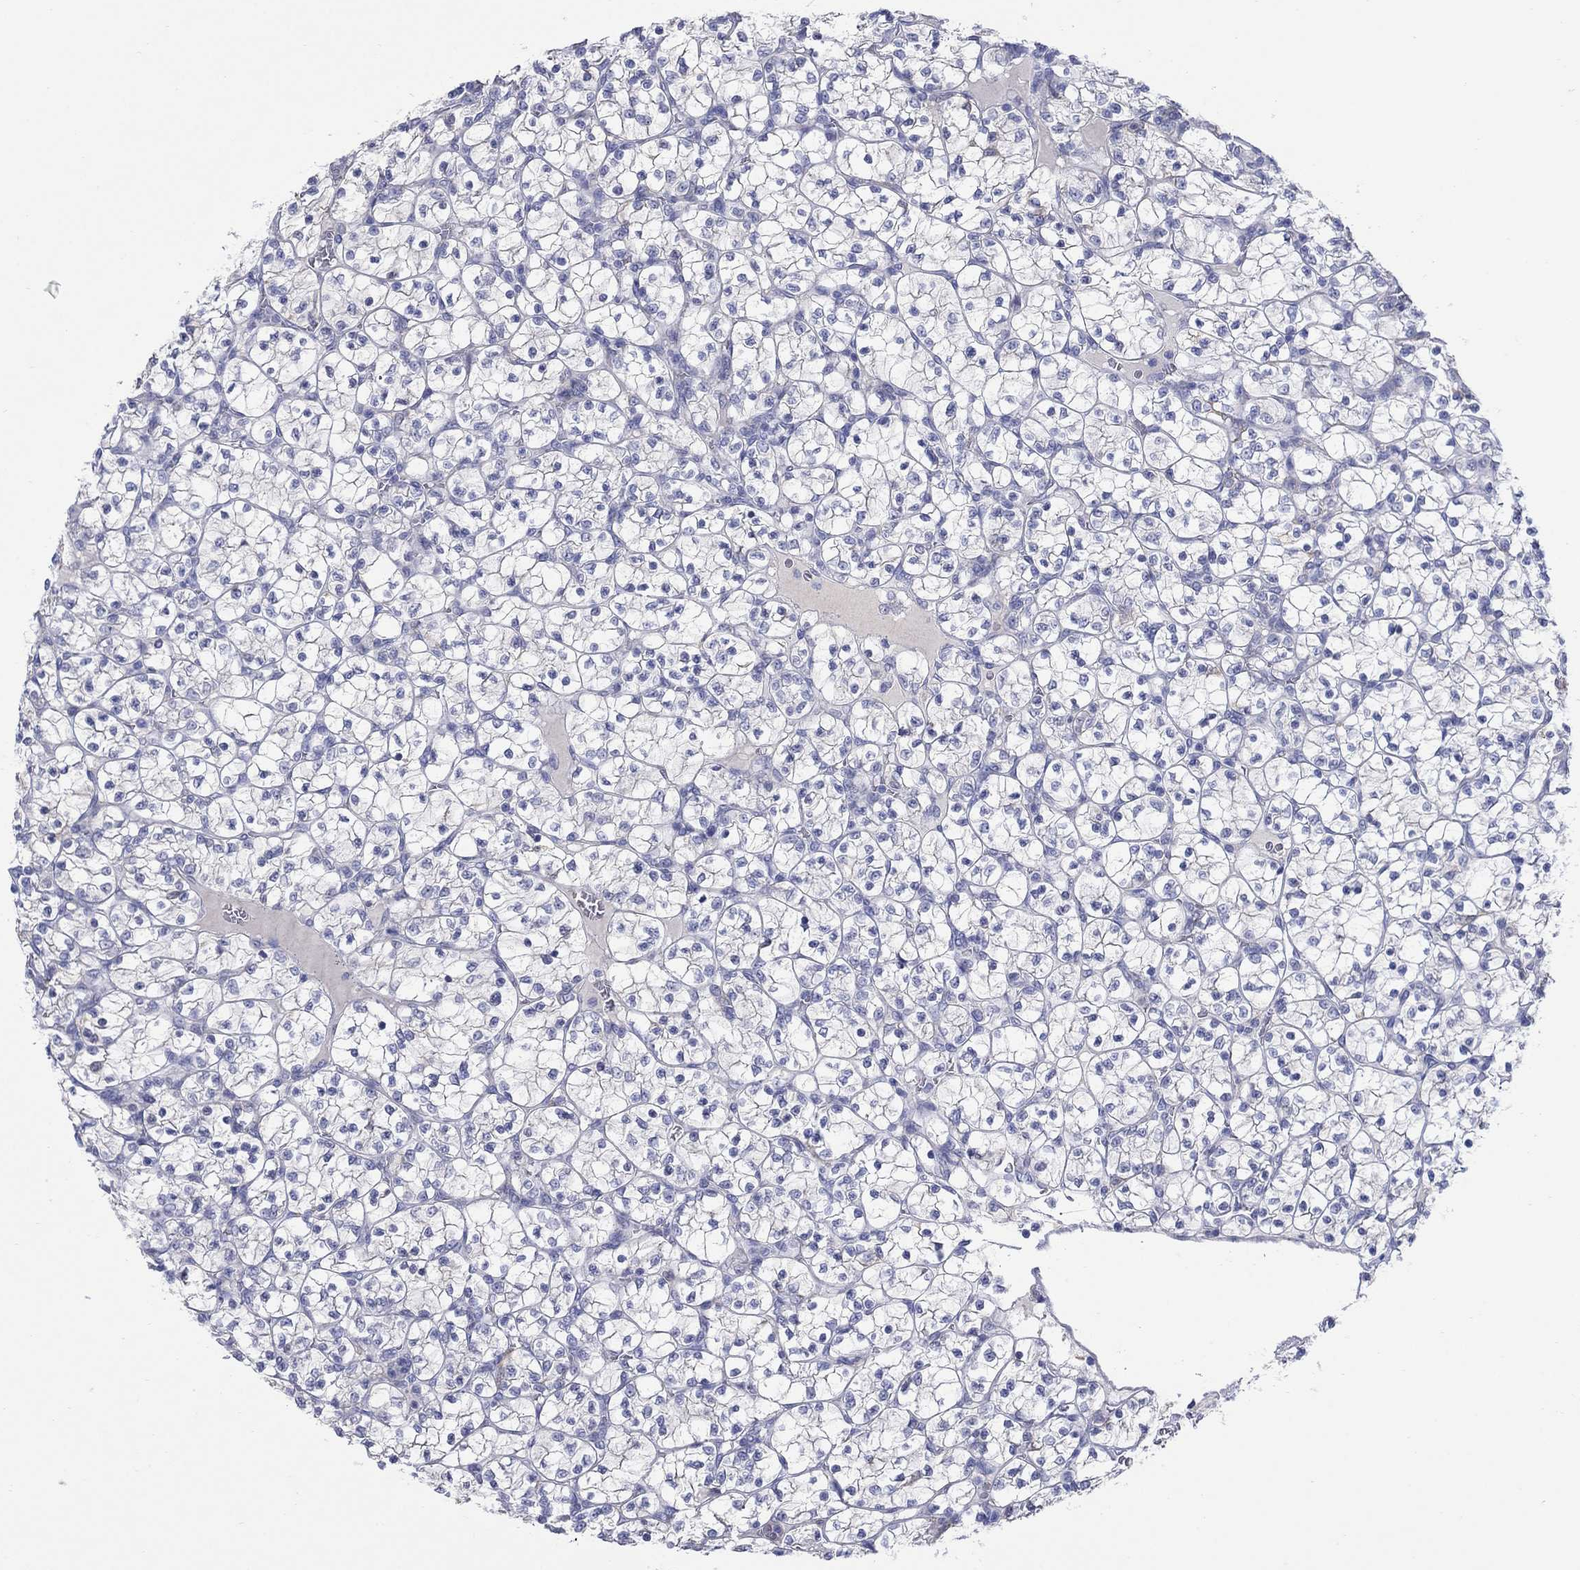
{"staining": {"intensity": "negative", "quantity": "none", "location": "none"}, "tissue": "renal cancer", "cell_type": "Tumor cells", "image_type": "cancer", "snomed": [{"axis": "morphology", "description": "Adenocarcinoma, NOS"}, {"axis": "topography", "description": "Kidney"}], "caption": "DAB immunohistochemical staining of renal cancer (adenocarcinoma) exhibits no significant staining in tumor cells.", "gene": "REEP2", "patient": {"sex": "female", "age": 89}}